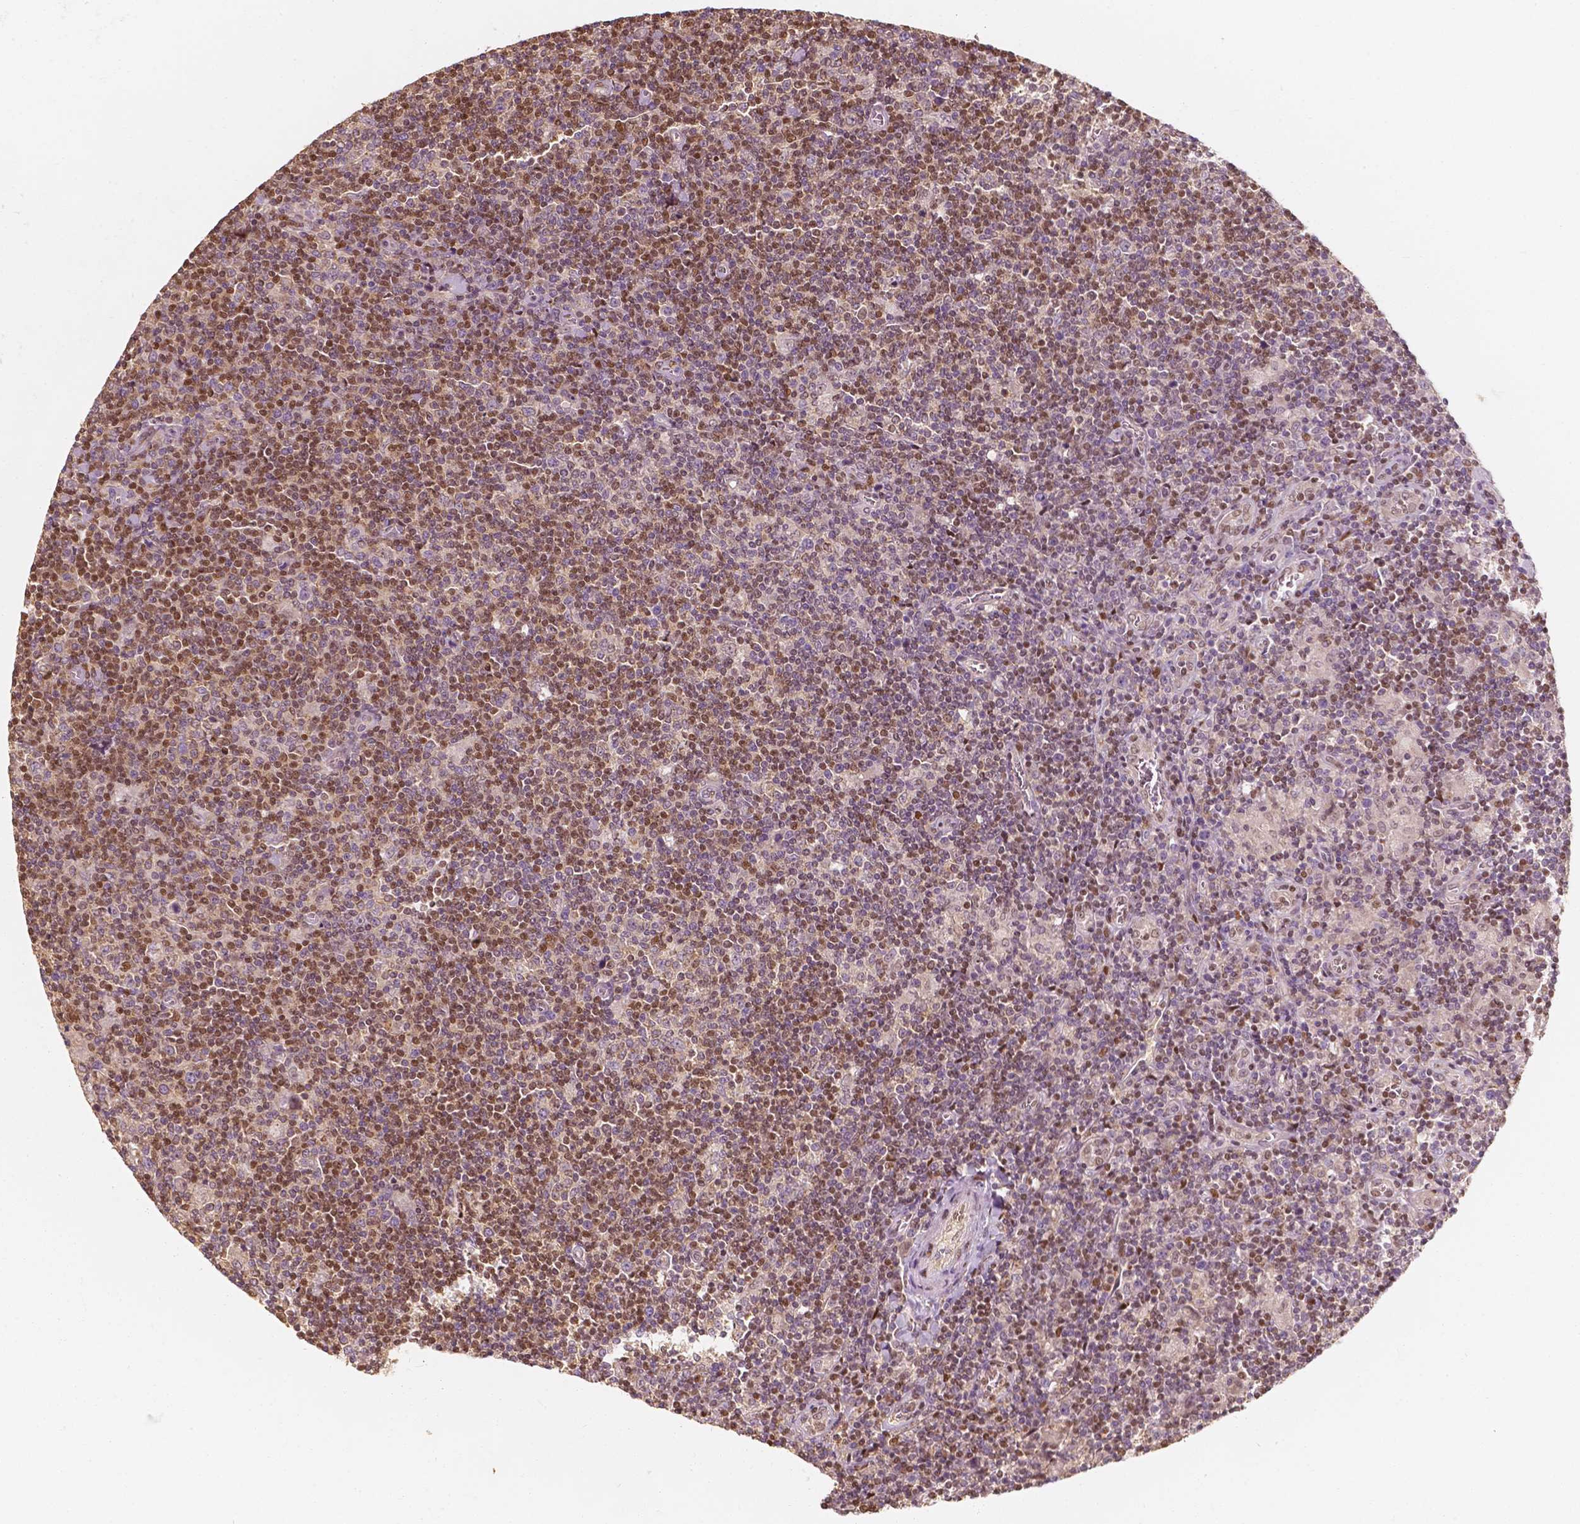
{"staining": {"intensity": "negative", "quantity": "none", "location": "none"}, "tissue": "lymphoma", "cell_type": "Tumor cells", "image_type": "cancer", "snomed": [{"axis": "morphology", "description": "Hodgkin's disease, NOS"}, {"axis": "topography", "description": "Lymph node"}], "caption": "An immunohistochemistry (IHC) histopathology image of lymphoma is shown. There is no staining in tumor cells of lymphoma.", "gene": "TBC1D17", "patient": {"sex": "male", "age": 40}}